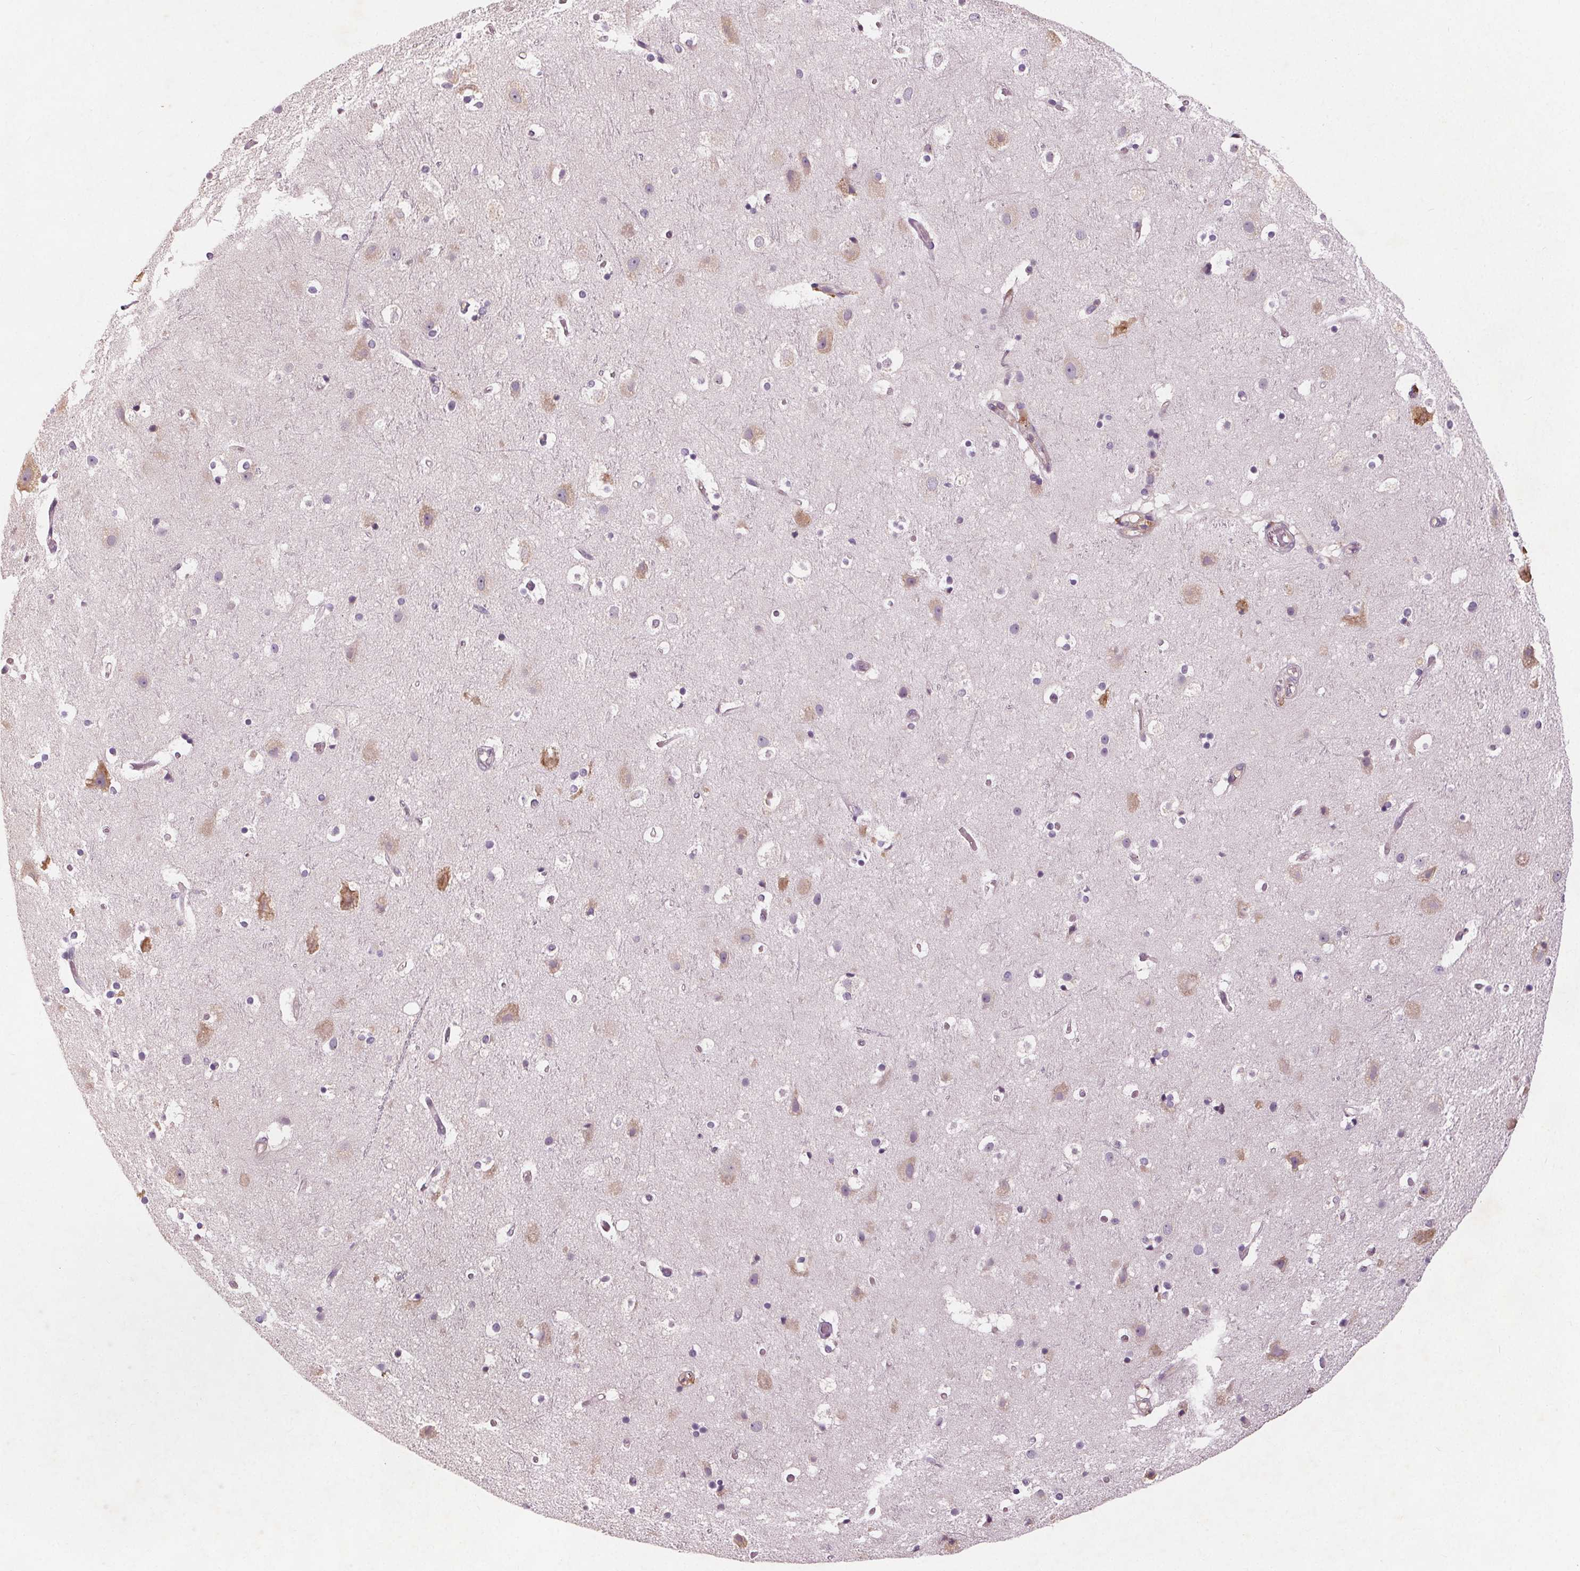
{"staining": {"intensity": "negative", "quantity": "none", "location": "none"}, "tissue": "cerebral cortex", "cell_type": "Endothelial cells", "image_type": "normal", "snomed": [{"axis": "morphology", "description": "Normal tissue, NOS"}, {"axis": "topography", "description": "Cerebral cortex"}], "caption": "Immunohistochemistry of benign human cerebral cortex displays no staining in endothelial cells.", "gene": "TMEM80", "patient": {"sex": "female", "age": 52}}